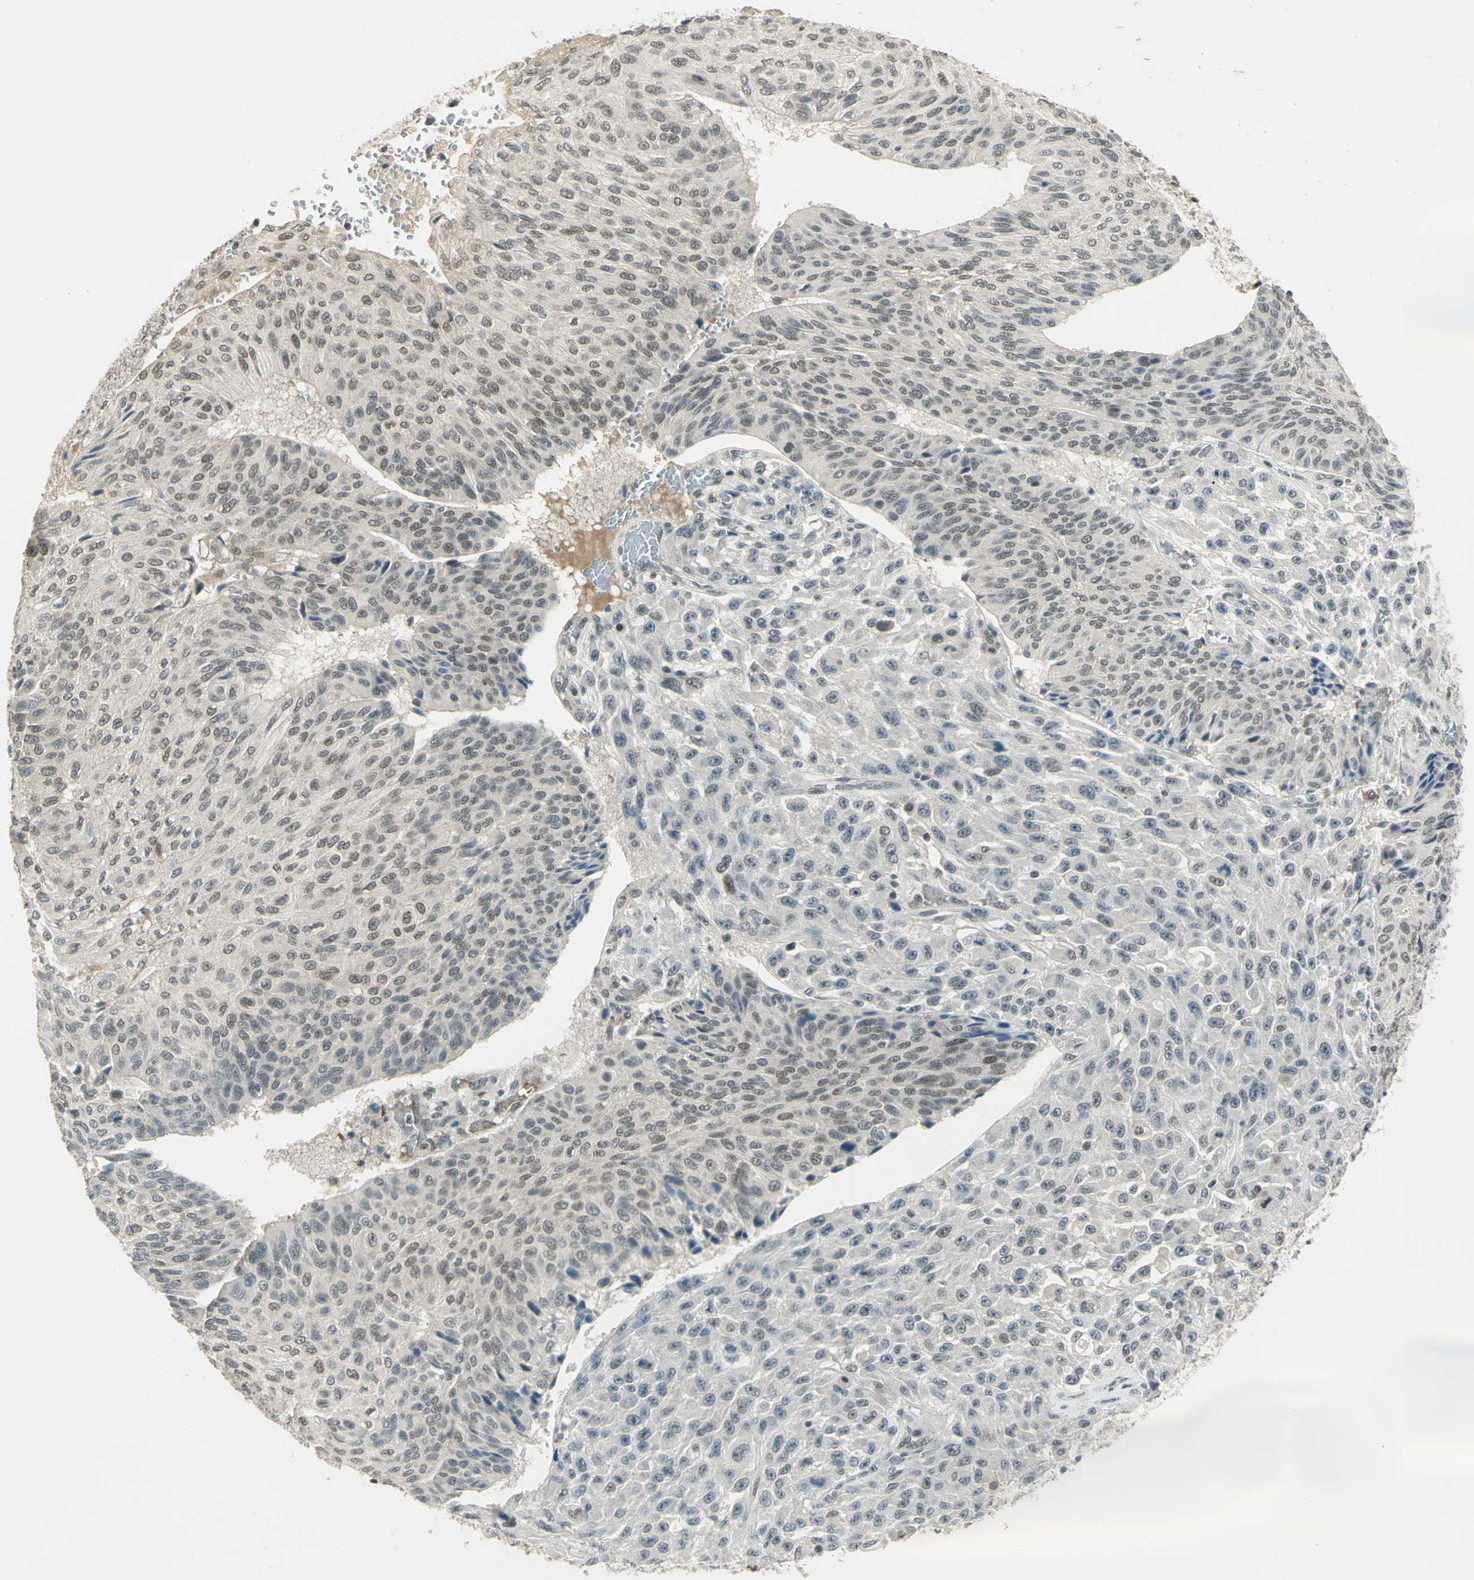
{"staining": {"intensity": "negative", "quantity": "none", "location": "none"}, "tissue": "urothelial cancer", "cell_type": "Tumor cells", "image_type": "cancer", "snomed": [{"axis": "morphology", "description": "Urothelial carcinoma, High grade"}, {"axis": "topography", "description": "Urinary bladder"}], "caption": "This photomicrograph is of urothelial cancer stained with immunohistochemistry to label a protein in brown with the nuclei are counter-stained blue. There is no positivity in tumor cells.", "gene": "RAD17", "patient": {"sex": "male", "age": 66}}